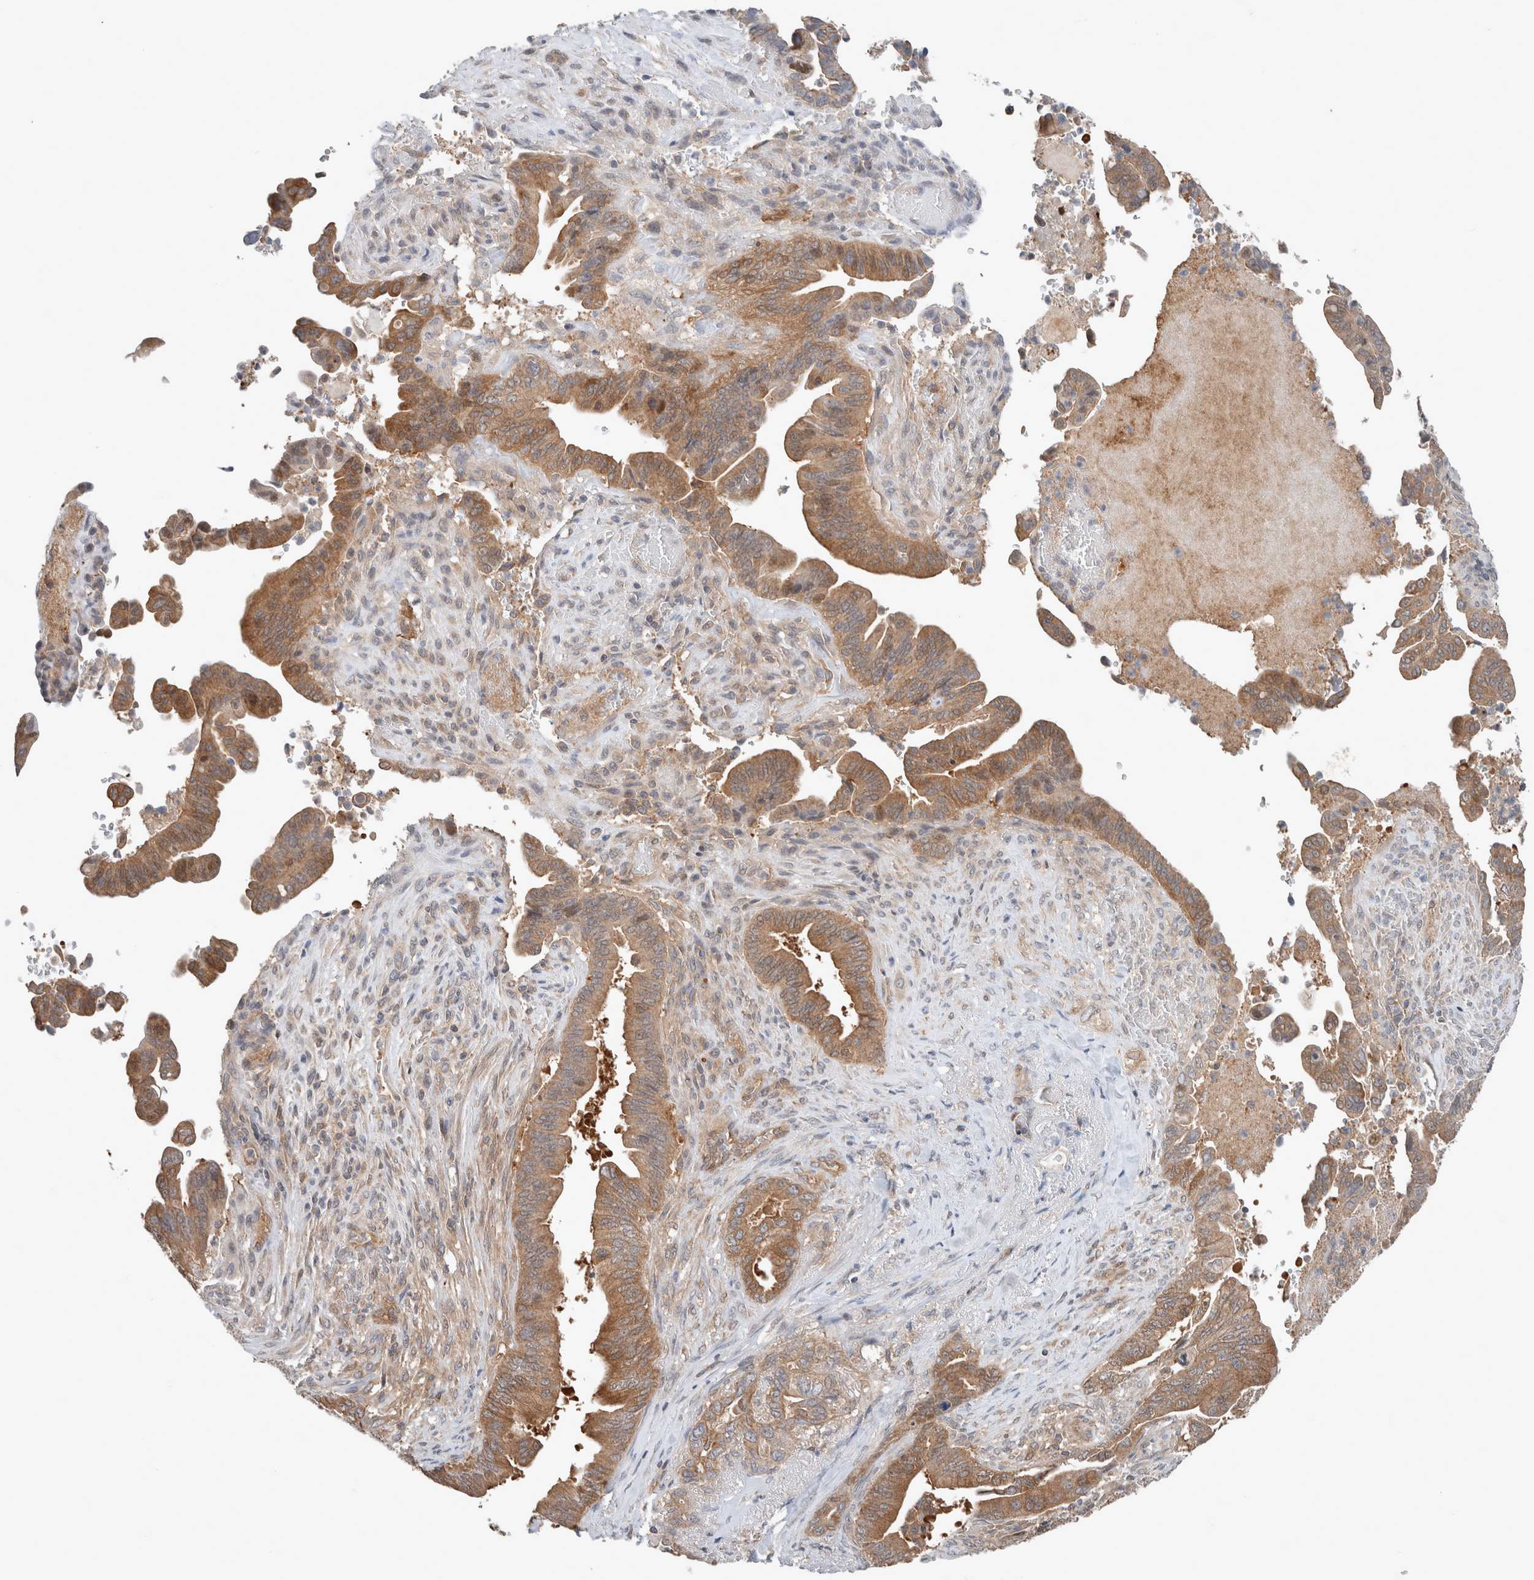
{"staining": {"intensity": "moderate", "quantity": ">75%", "location": "cytoplasmic/membranous,nuclear"}, "tissue": "pancreatic cancer", "cell_type": "Tumor cells", "image_type": "cancer", "snomed": [{"axis": "morphology", "description": "Adenocarcinoma, NOS"}, {"axis": "topography", "description": "Pancreas"}], "caption": "Immunohistochemical staining of adenocarcinoma (pancreatic) displays medium levels of moderate cytoplasmic/membranous and nuclear protein expression in approximately >75% of tumor cells.", "gene": "XPNPEP1", "patient": {"sex": "male", "age": 70}}